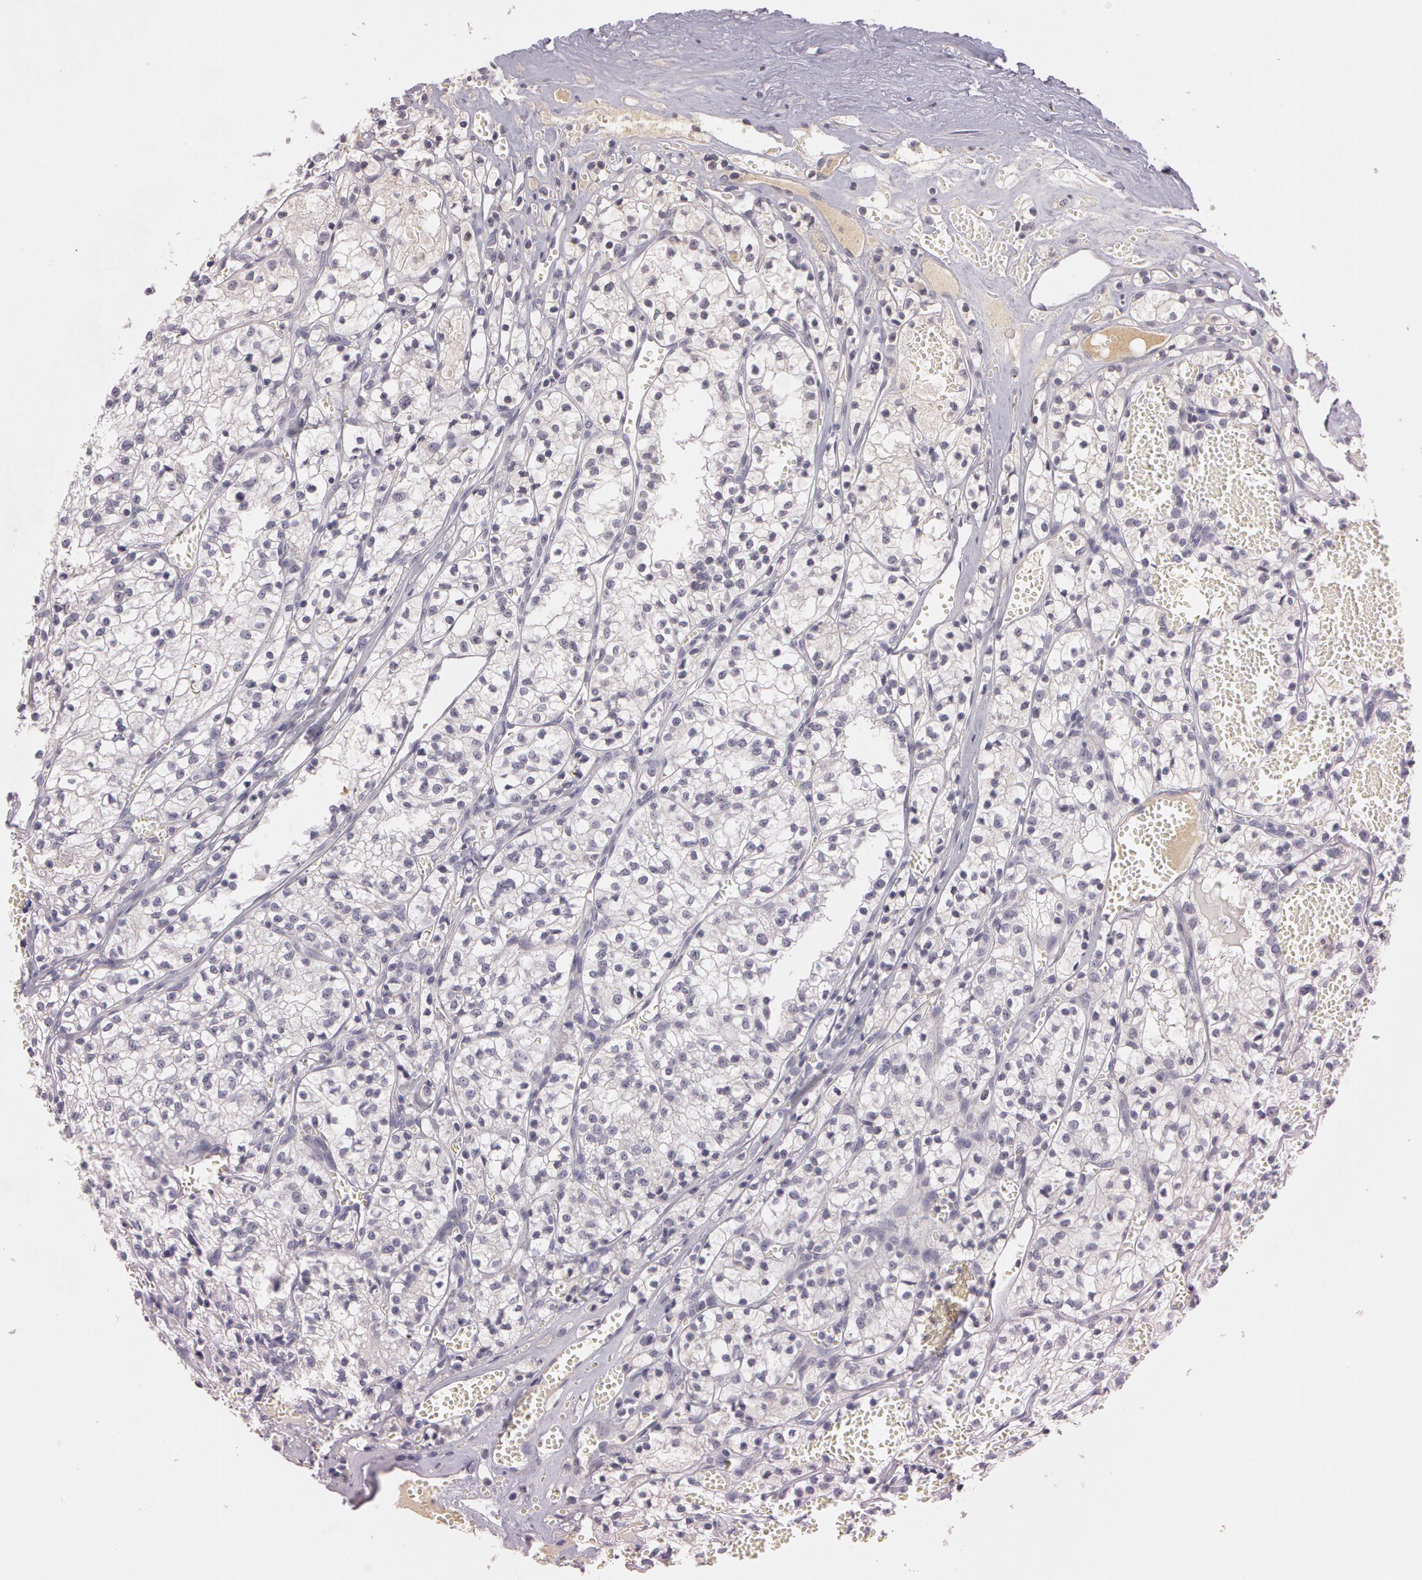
{"staining": {"intensity": "negative", "quantity": "none", "location": "none"}, "tissue": "renal cancer", "cell_type": "Tumor cells", "image_type": "cancer", "snomed": [{"axis": "morphology", "description": "Adenocarcinoma, NOS"}, {"axis": "topography", "description": "Kidney"}], "caption": "This photomicrograph is of renal cancer (adenocarcinoma) stained with IHC to label a protein in brown with the nuclei are counter-stained blue. There is no expression in tumor cells. Brightfield microscopy of IHC stained with DAB (3,3'-diaminobenzidine) (brown) and hematoxylin (blue), captured at high magnification.", "gene": "MXRA5", "patient": {"sex": "male", "age": 61}}